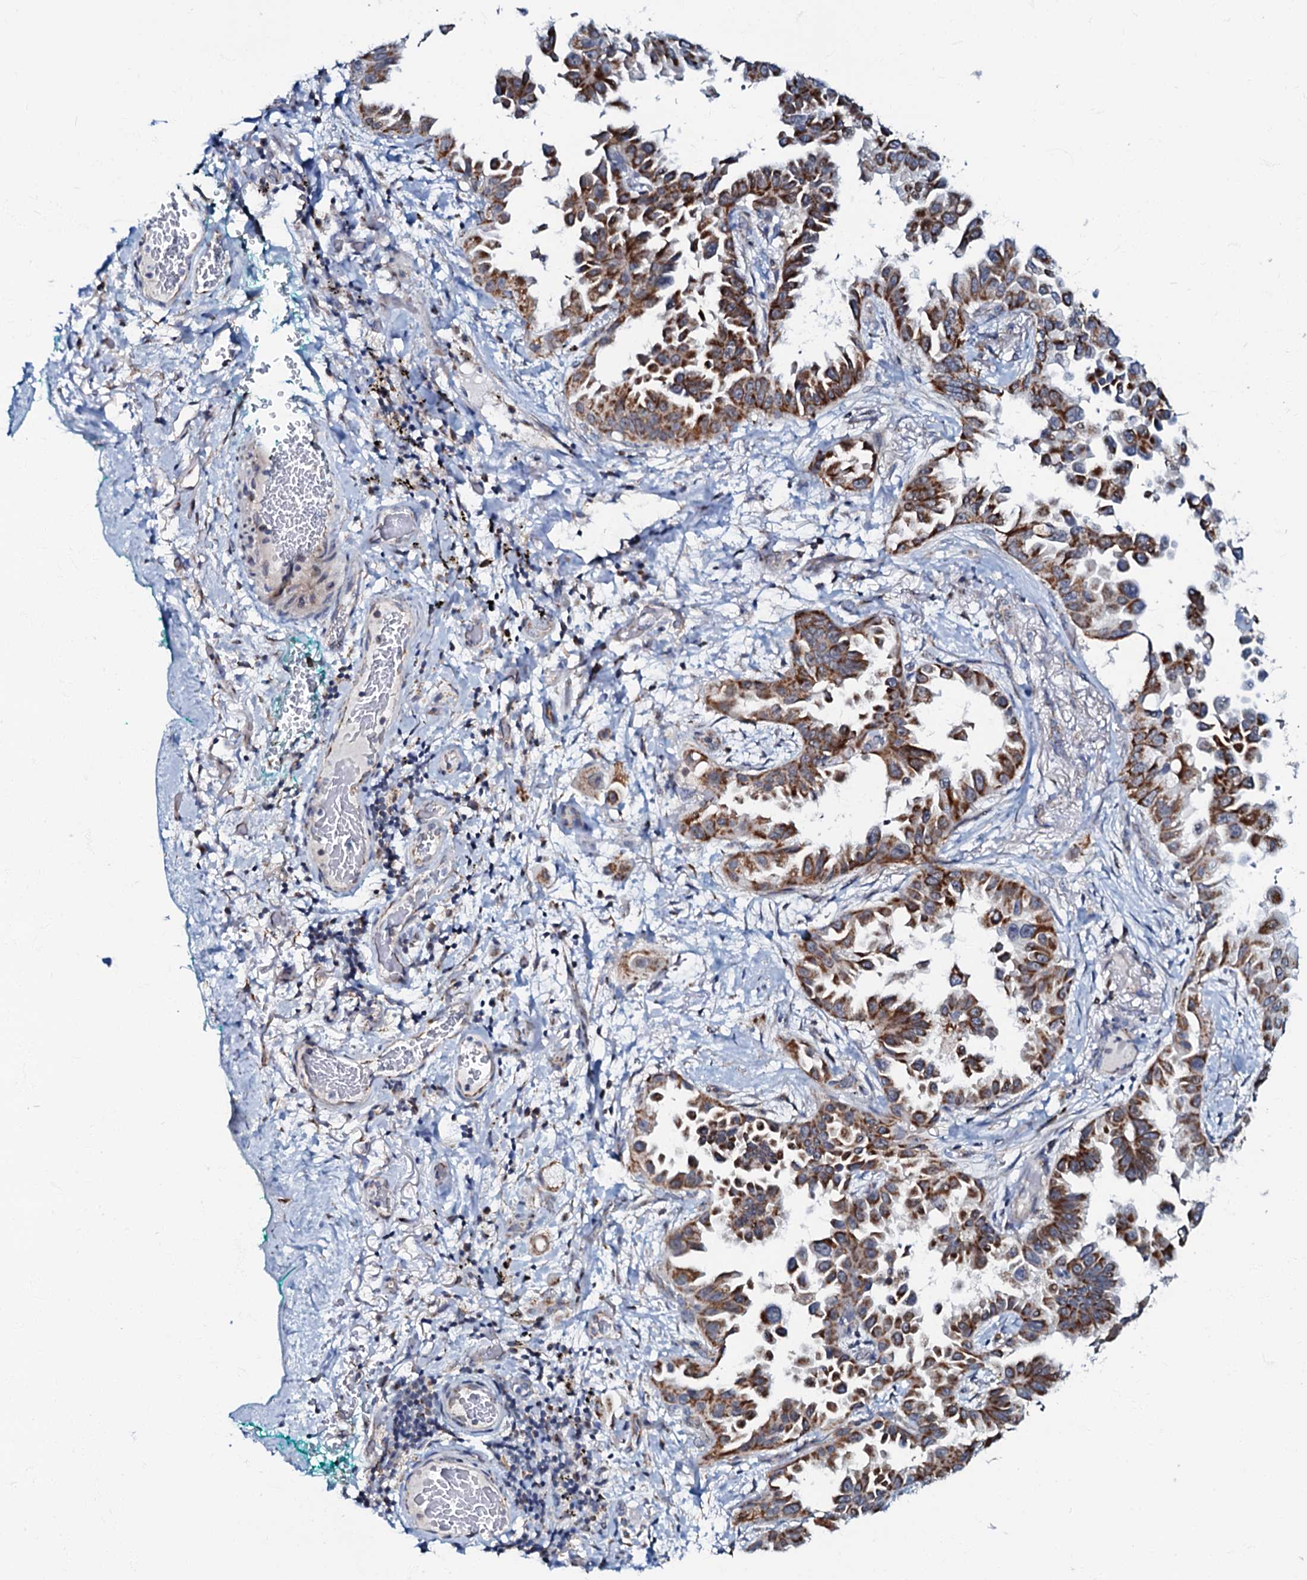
{"staining": {"intensity": "strong", "quantity": ">75%", "location": "cytoplasmic/membranous"}, "tissue": "lung cancer", "cell_type": "Tumor cells", "image_type": "cancer", "snomed": [{"axis": "morphology", "description": "Adenocarcinoma, NOS"}, {"axis": "topography", "description": "Lung"}], "caption": "Protein staining of adenocarcinoma (lung) tissue exhibits strong cytoplasmic/membranous positivity in approximately >75% of tumor cells.", "gene": "MRPL51", "patient": {"sex": "female", "age": 67}}